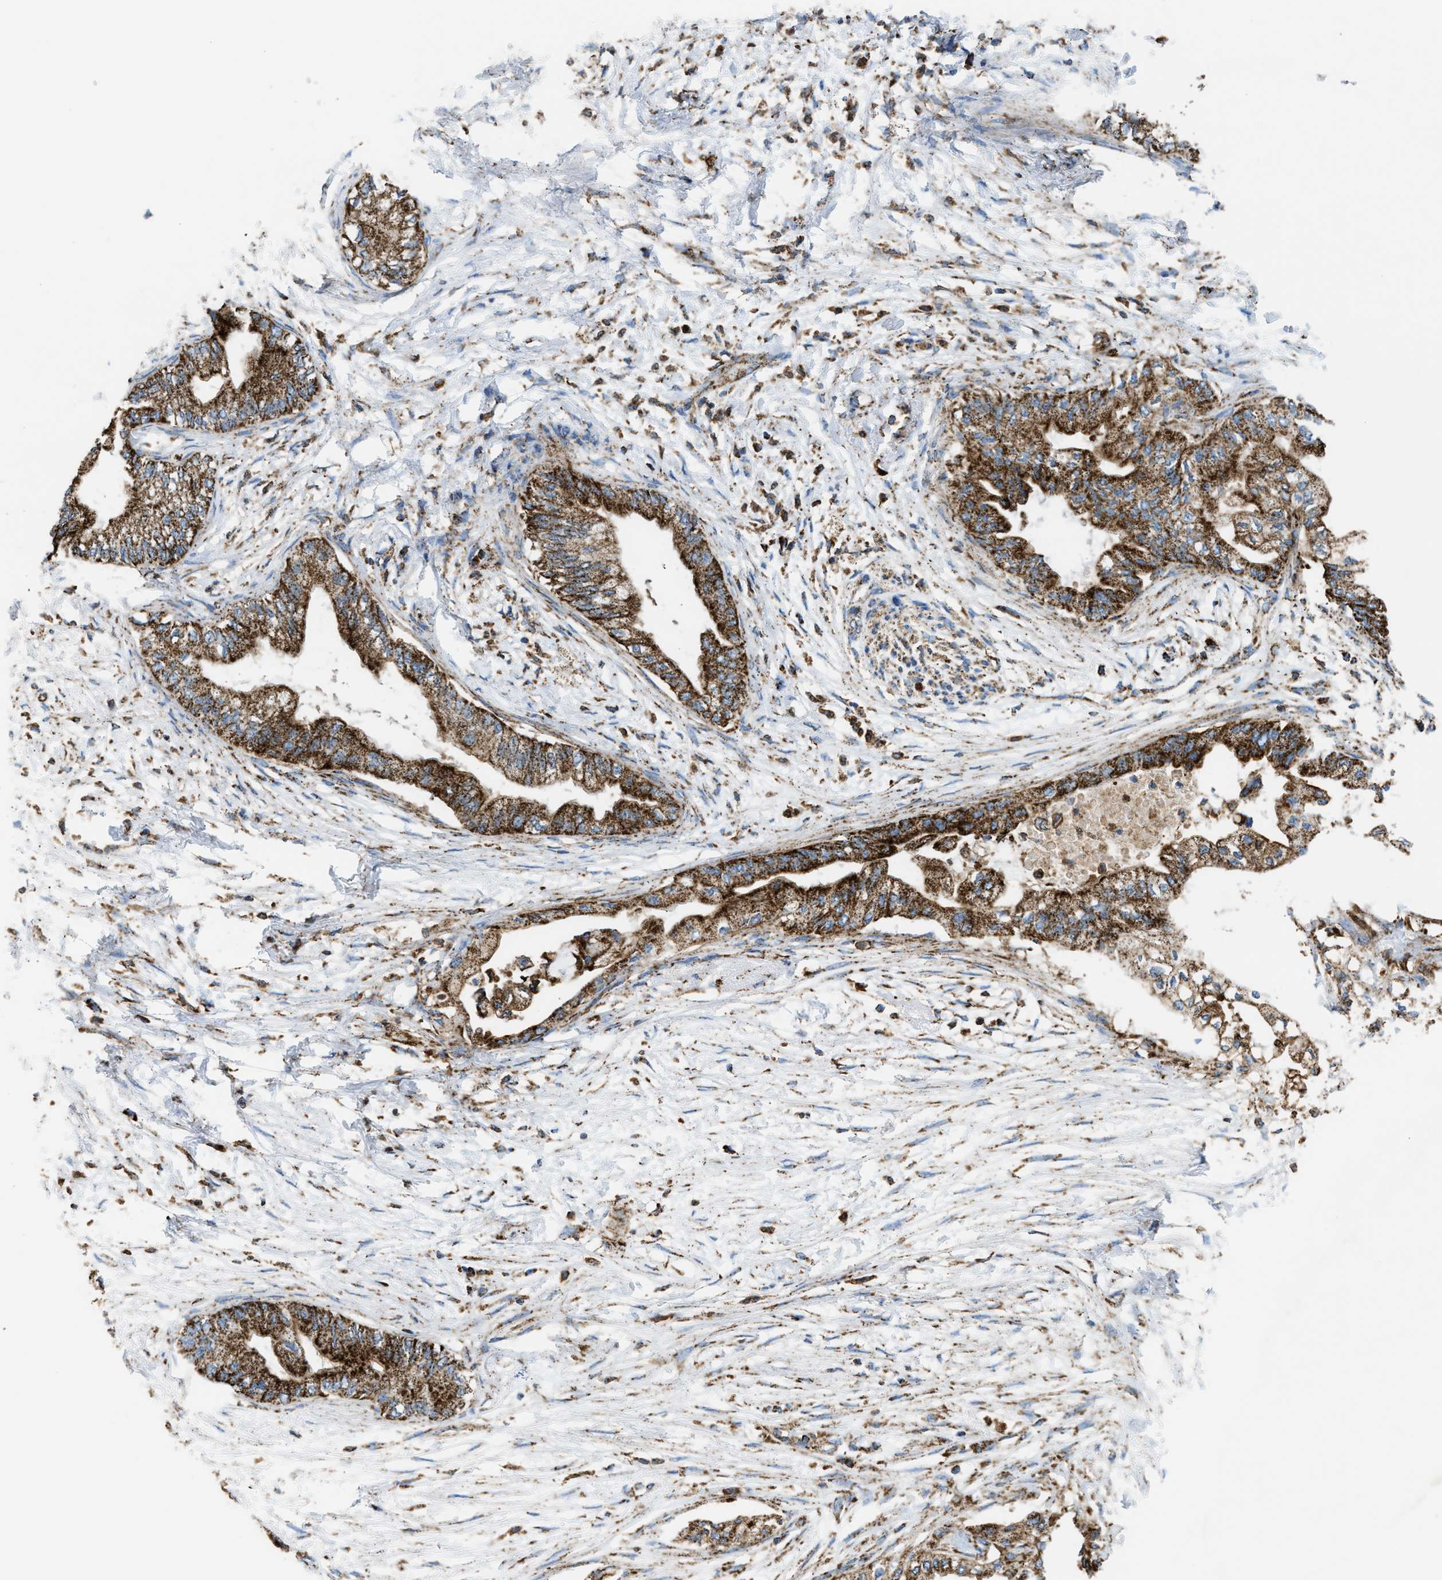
{"staining": {"intensity": "strong", "quantity": ">75%", "location": "cytoplasmic/membranous"}, "tissue": "pancreatic cancer", "cell_type": "Tumor cells", "image_type": "cancer", "snomed": [{"axis": "morphology", "description": "Normal tissue, NOS"}, {"axis": "morphology", "description": "Adenocarcinoma, NOS"}, {"axis": "topography", "description": "Pancreas"}, {"axis": "topography", "description": "Duodenum"}], "caption": "Brown immunohistochemical staining in human pancreatic adenocarcinoma shows strong cytoplasmic/membranous staining in about >75% of tumor cells. (Stains: DAB in brown, nuclei in blue, Microscopy: brightfield microscopy at high magnification).", "gene": "ECHS1", "patient": {"sex": "female", "age": 60}}